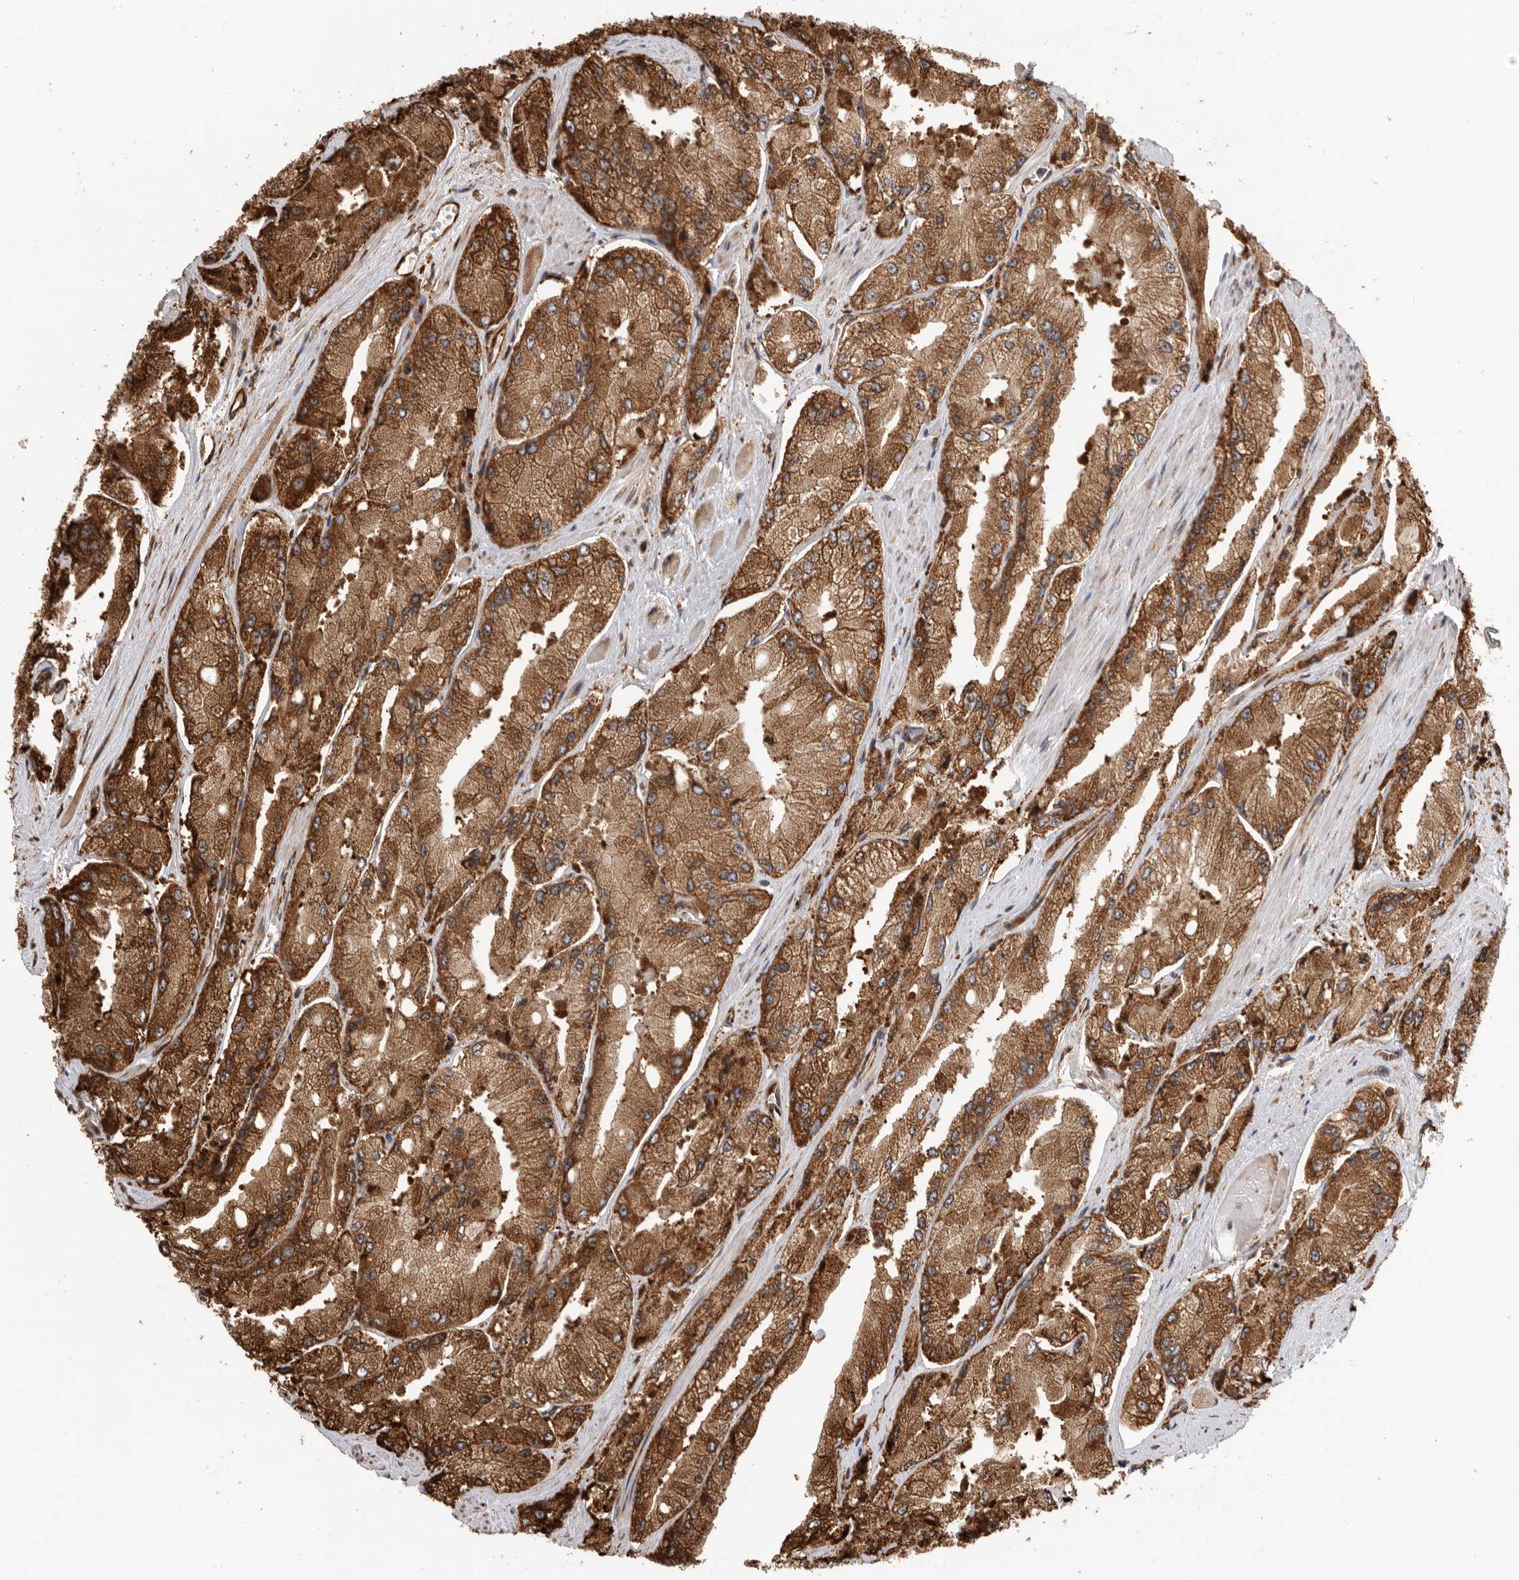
{"staining": {"intensity": "strong", "quantity": ">75%", "location": "cytoplasmic/membranous"}, "tissue": "prostate cancer", "cell_type": "Tumor cells", "image_type": "cancer", "snomed": [{"axis": "morphology", "description": "Adenocarcinoma, High grade"}, {"axis": "topography", "description": "Prostate"}], "caption": "An image of prostate high-grade adenocarcinoma stained for a protein reveals strong cytoplasmic/membranous brown staining in tumor cells.", "gene": "FZD3", "patient": {"sex": "male", "age": 58}}